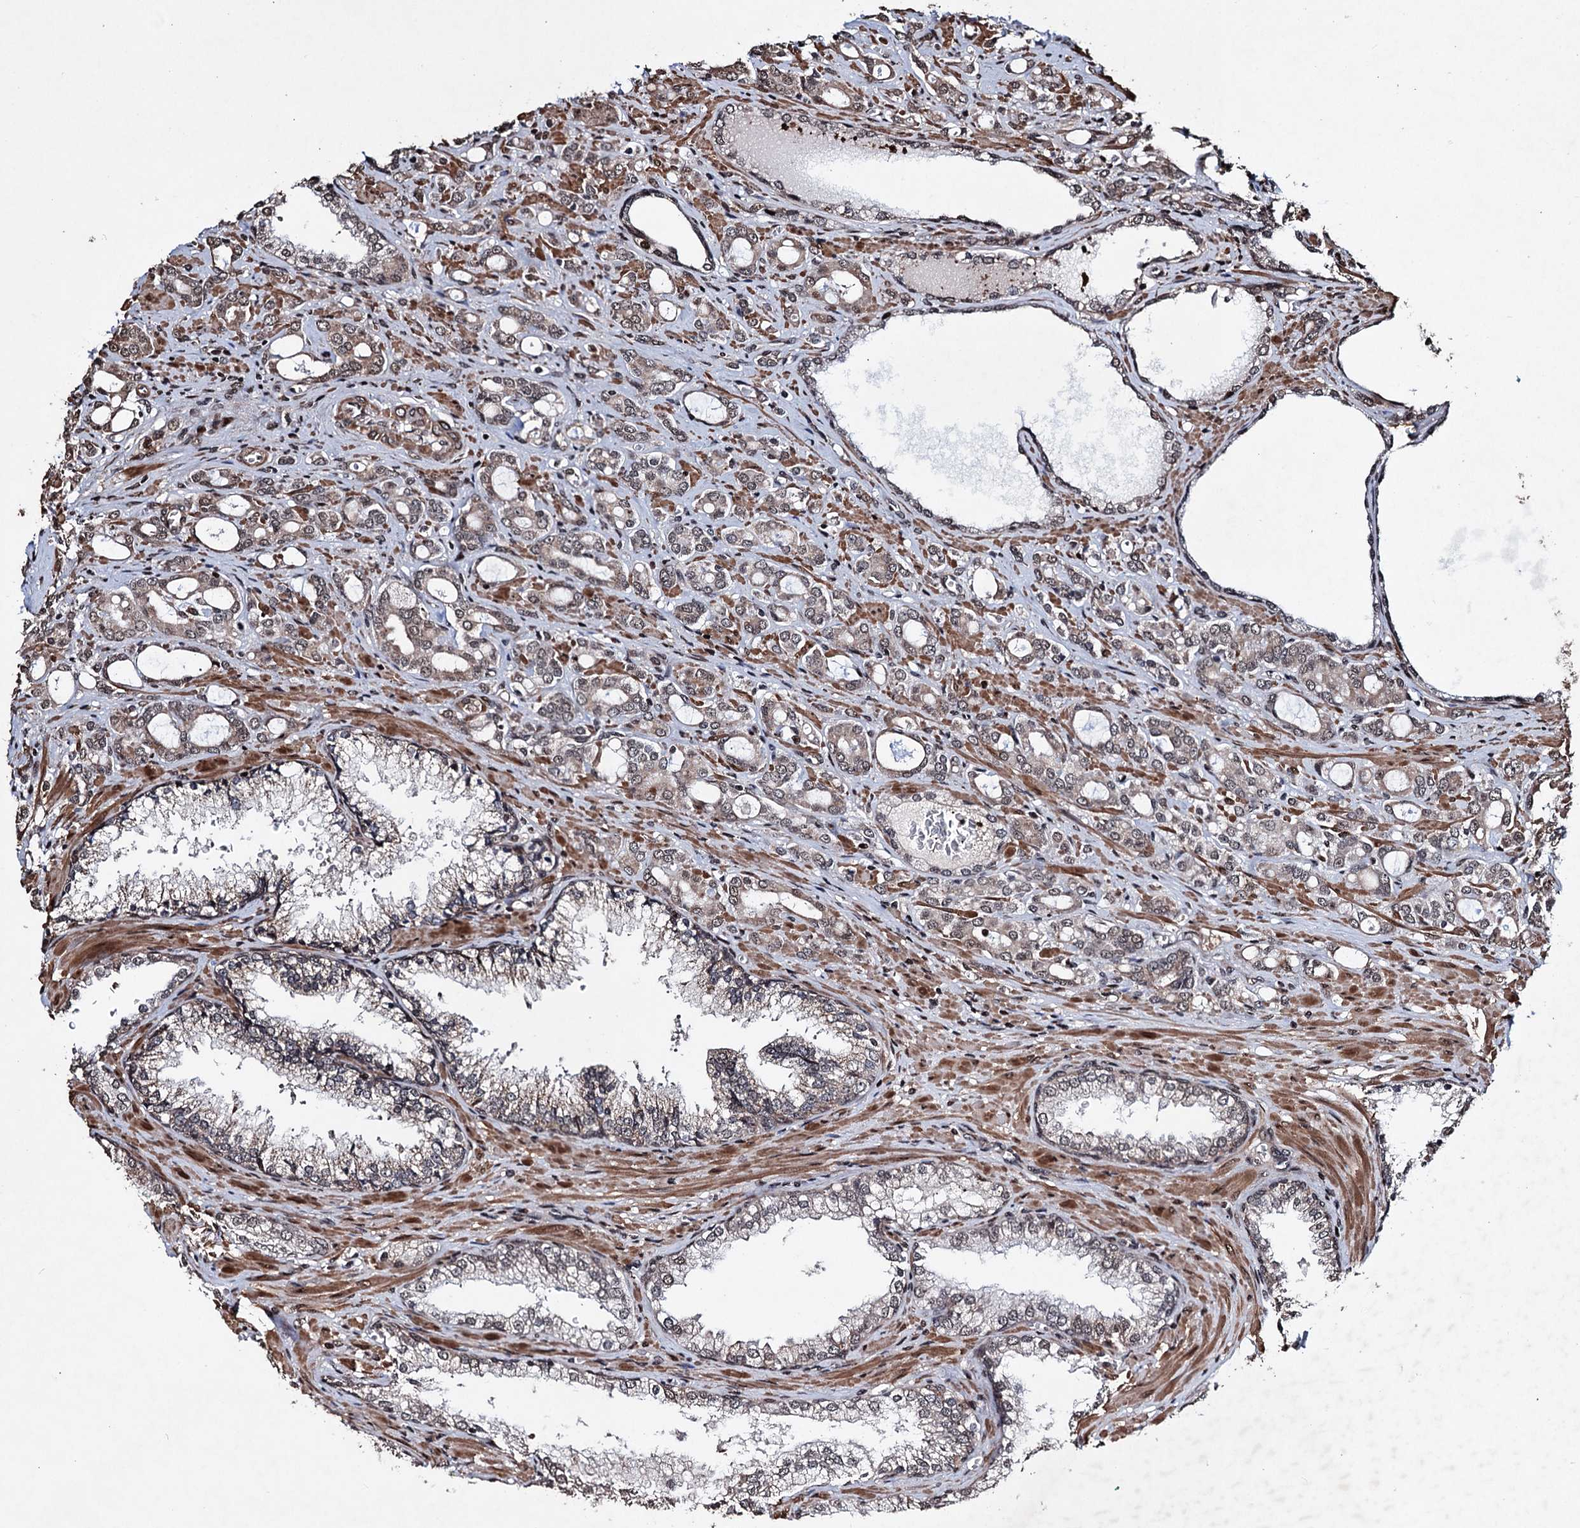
{"staining": {"intensity": "weak", "quantity": "25%-75%", "location": "cytoplasmic/membranous"}, "tissue": "prostate cancer", "cell_type": "Tumor cells", "image_type": "cancer", "snomed": [{"axis": "morphology", "description": "Adenocarcinoma, High grade"}, {"axis": "topography", "description": "Prostate"}], "caption": "The histopathology image reveals immunohistochemical staining of prostate cancer. There is weak cytoplasmic/membranous staining is appreciated in about 25%-75% of tumor cells.", "gene": "EYA4", "patient": {"sex": "male", "age": 72}}